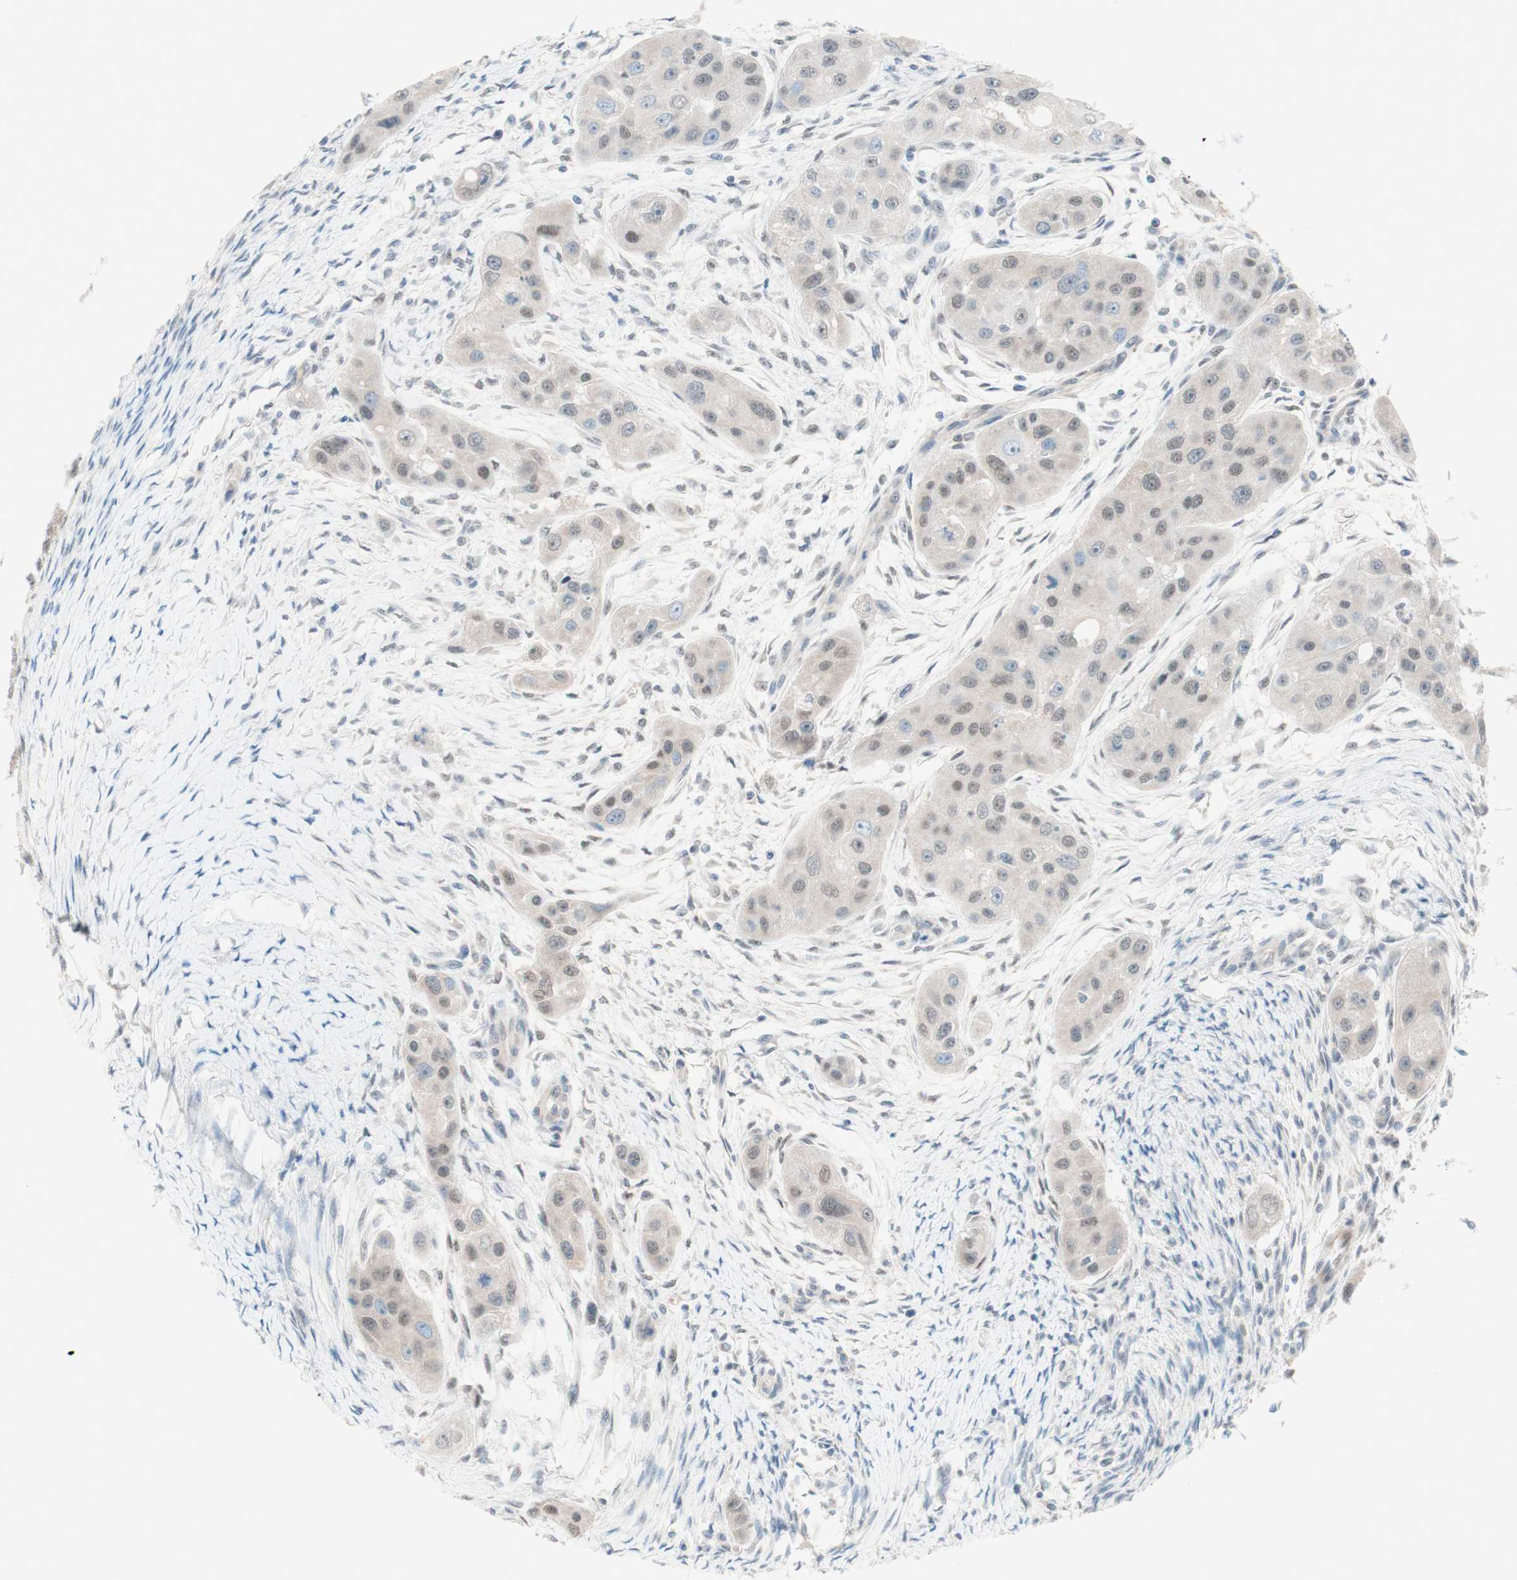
{"staining": {"intensity": "weak", "quantity": "25%-75%", "location": "nuclear"}, "tissue": "head and neck cancer", "cell_type": "Tumor cells", "image_type": "cancer", "snomed": [{"axis": "morphology", "description": "Normal tissue, NOS"}, {"axis": "morphology", "description": "Squamous cell carcinoma, NOS"}, {"axis": "topography", "description": "Skeletal muscle"}, {"axis": "topography", "description": "Head-Neck"}], "caption": "The micrograph reveals a brown stain indicating the presence of a protein in the nuclear of tumor cells in head and neck squamous cell carcinoma.", "gene": "JPH1", "patient": {"sex": "male", "age": 51}}